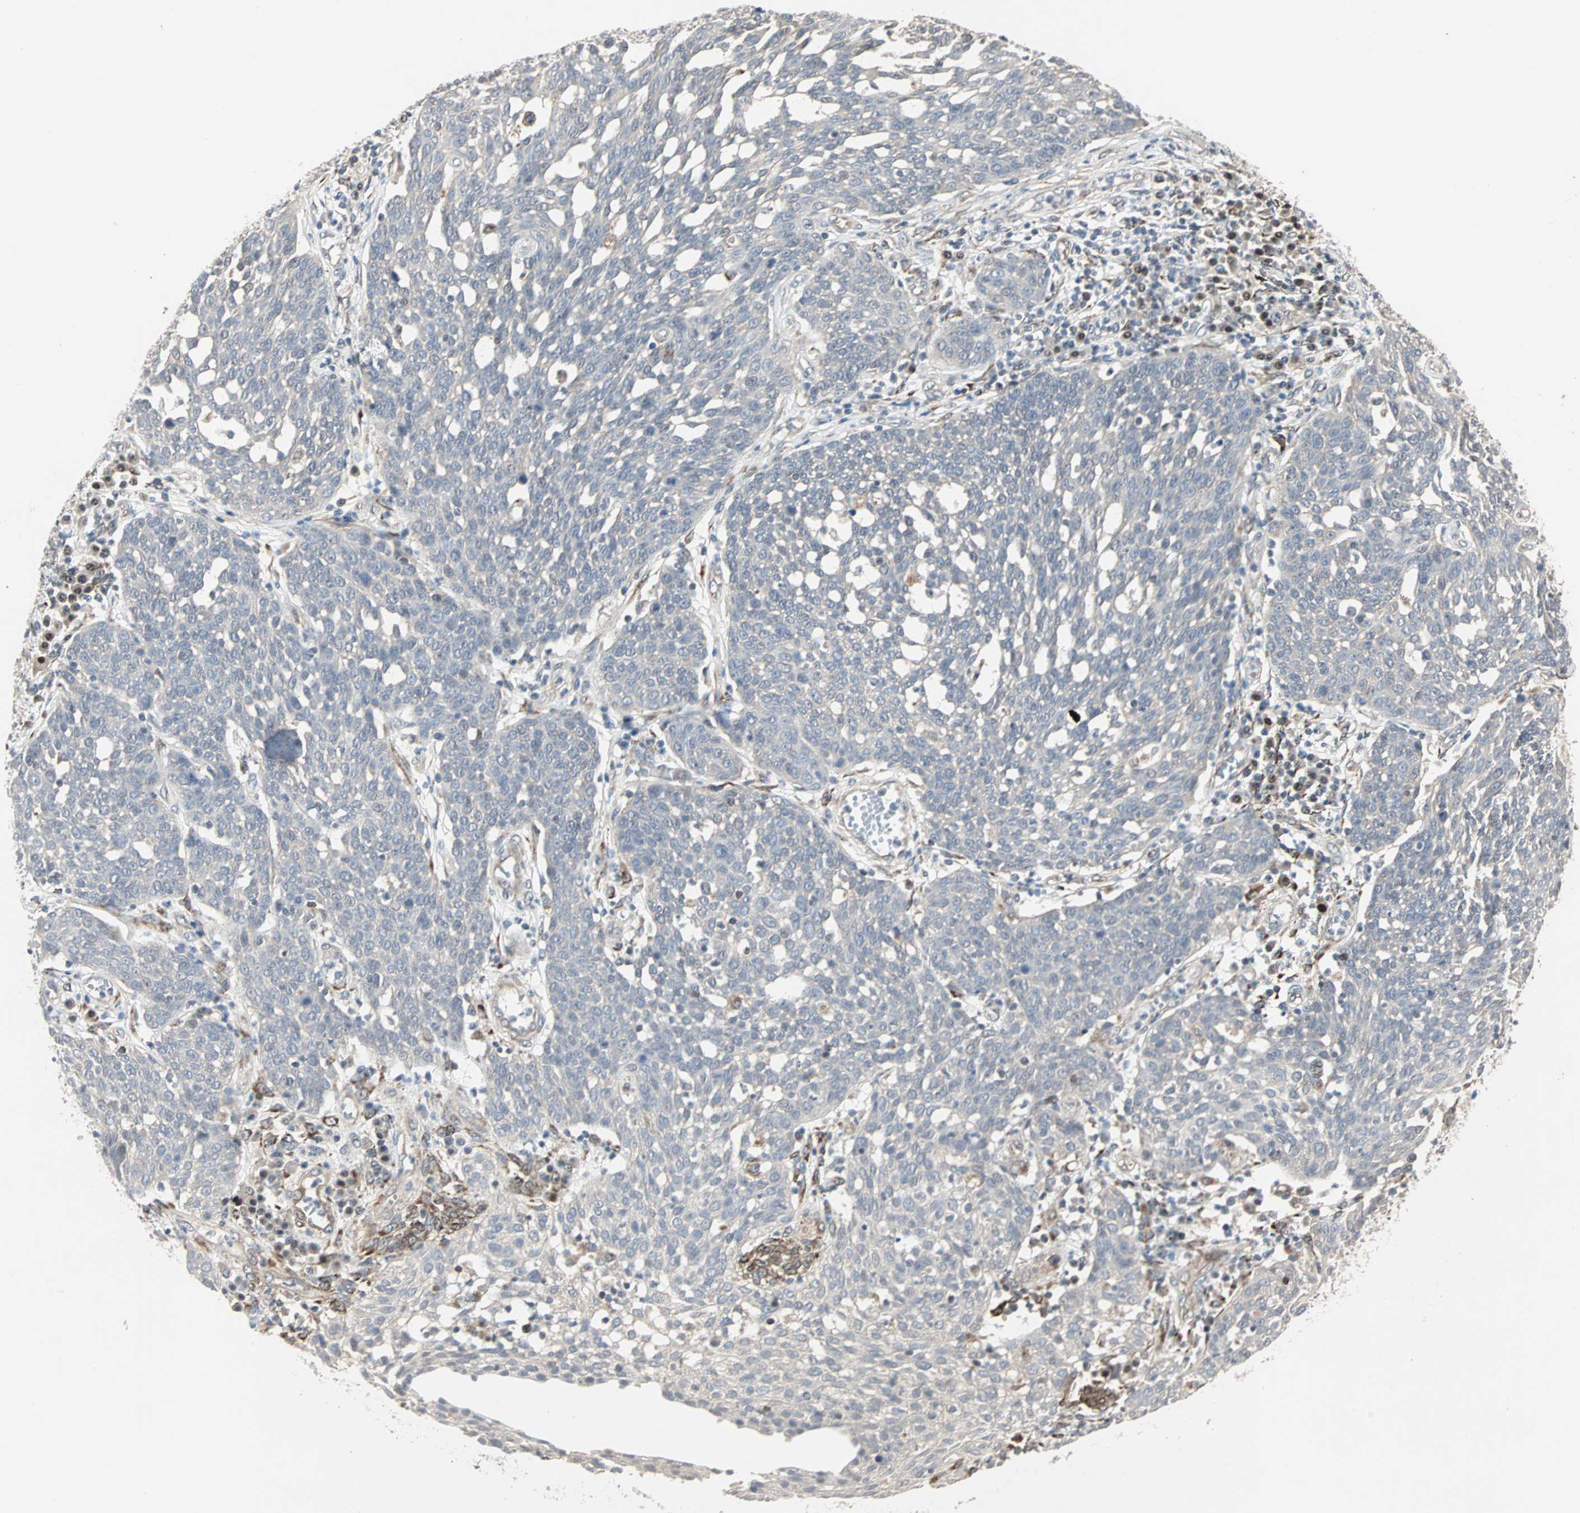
{"staining": {"intensity": "negative", "quantity": "none", "location": "none"}, "tissue": "cervical cancer", "cell_type": "Tumor cells", "image_type": "cancer", "snomed": [{"axis": "morphology", "description": "Squamous cell carcinoma, NOS"}, {"axis": "topography", "description": "Cervix"}], "caption": "Human cervical cancer (squamous cell carcinoma) stained for a protein using immunohistochemistry demonstrates no staining in tumor cells.", "gene": "TRPV4", "patient": {"sex": "female", "age": 34}}